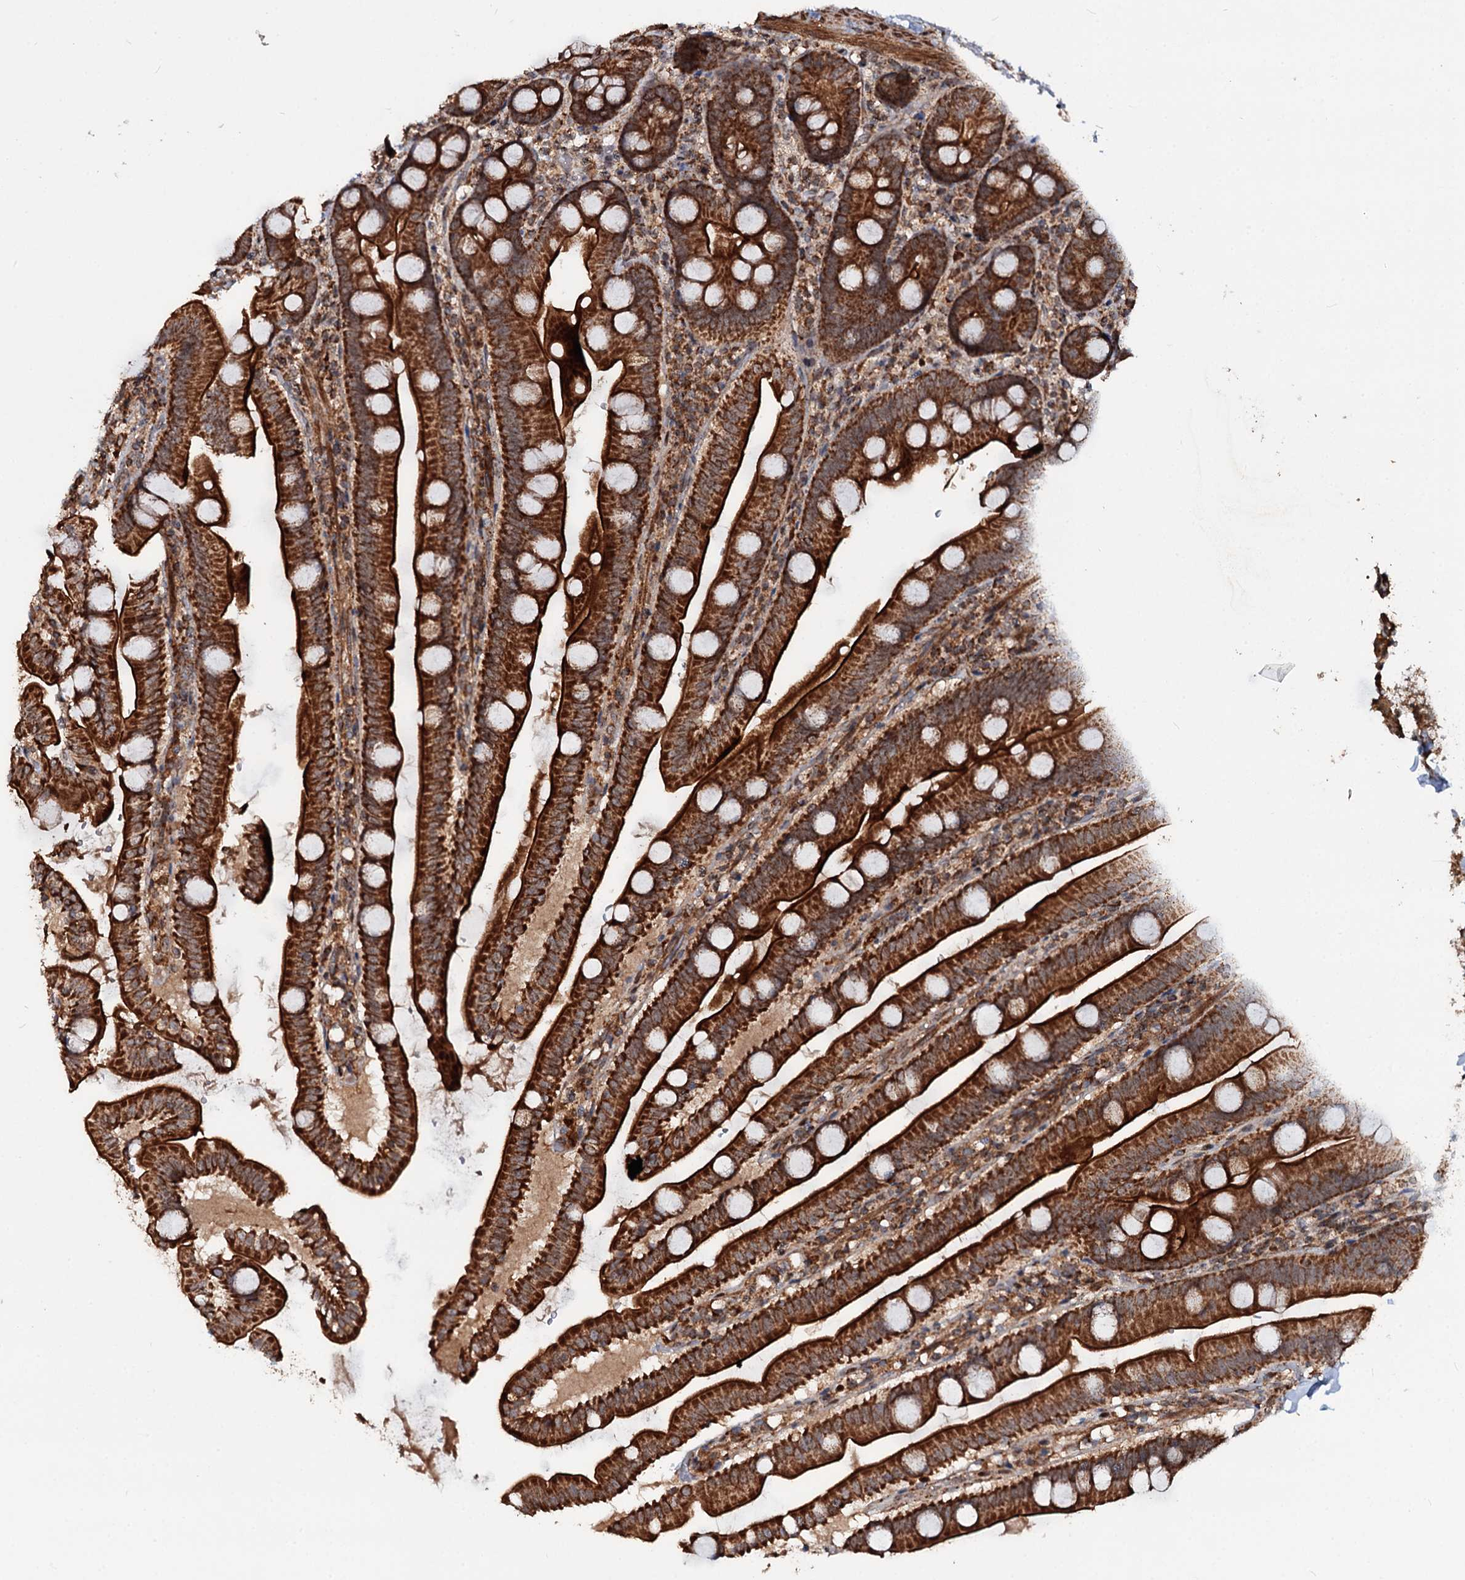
{"staining": {"intensity": "strong", "quantity": ">75%", "location": "cytoplasmic/membranous"}, "tissue": "small intestine", "cell_type": "Glandular cells", "image_type": "normal", "snomed": [{"axis": "morphology", "description": "Normal tissue, NOS"}, {"axis": "topography", "description": "Small intestine"}], "caption": "A high-resolution image shows IHC staining of unremarkable small intestine, which demonstrates strong cytoplasmic/membranous staining in about >75% of glandular cells.", "gene": "CEP76", "patient": {"sex": "female", "age": 68}}